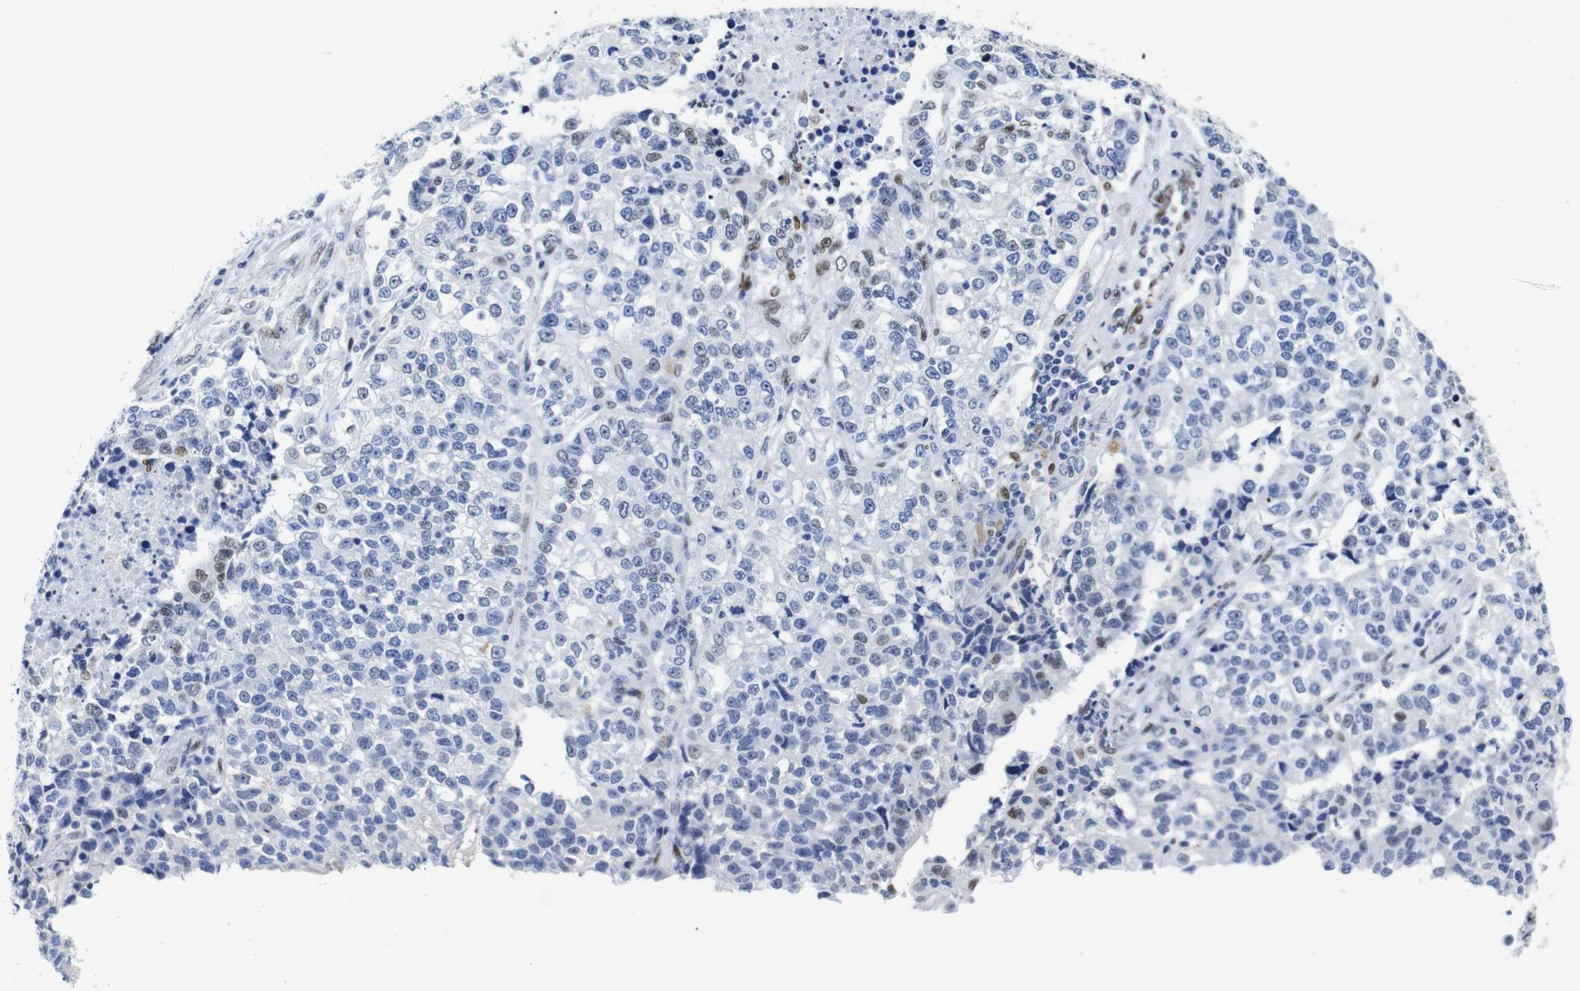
{"staining": {"intensity": "negative", "quantity": "none", "location": "none"}, "tissue": "lung cancer", "cell_type": "Tumor cells", "image_type": "cancer", "snomed": [{"axis": "morphology", "description": "Adenocarcinoma, NOS"}, {"axis": "topography", "description": "Lung"}], "caption": "The photomicrograph shows no staining of tumor cells in adenocarcinoma (lung).", "gene": "FOSL2", "patient": {"sex": "male", "age": 49}}